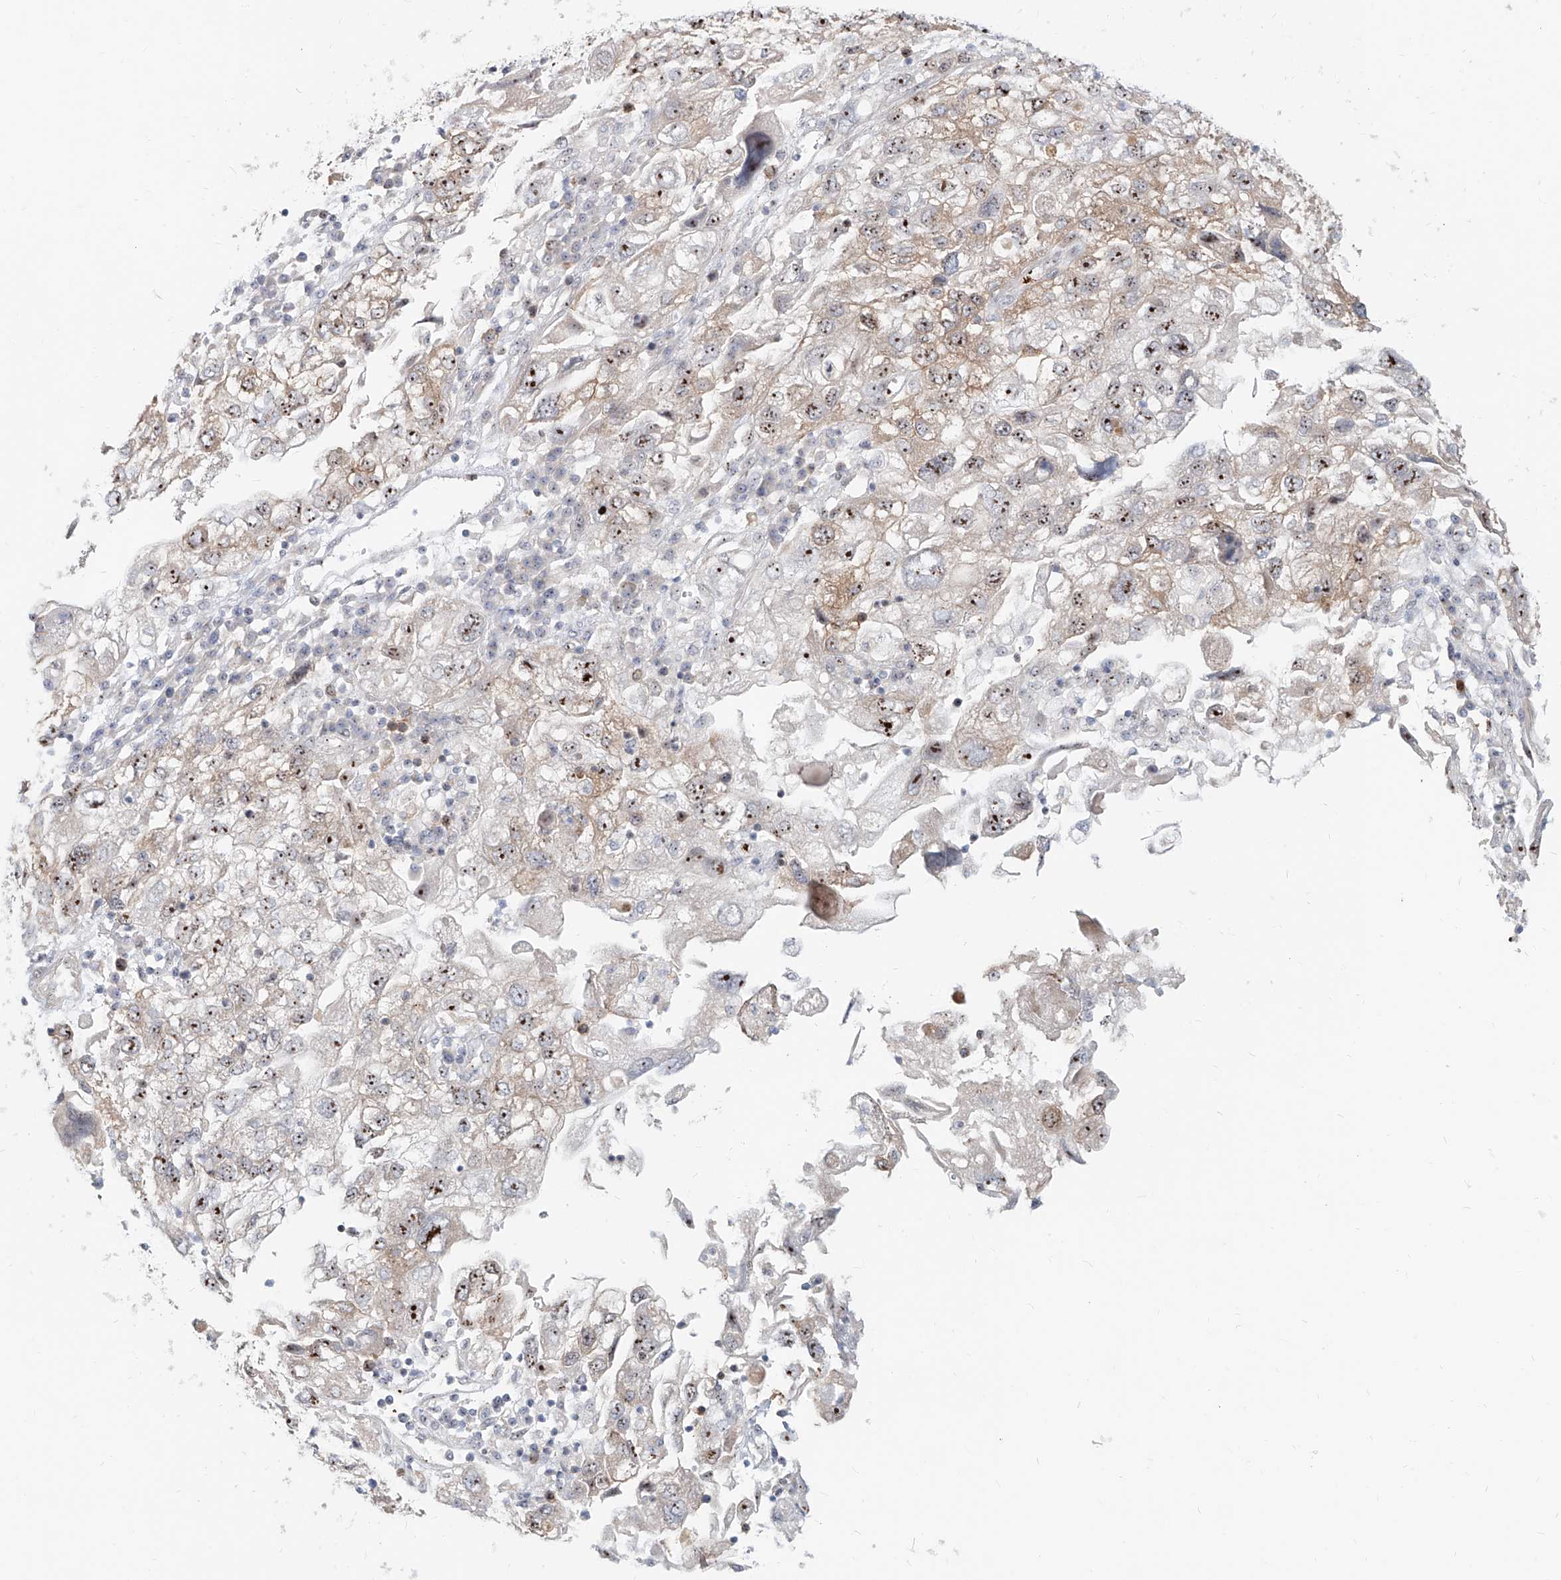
{"staining": {"intensity": "strong", "quantity": ">75%", "location": "nuclear"}, "tissue": "endometrial cancer", "cell_type": "Tumor cells", "image_type": "cancer", "snomed": [{"axis": "morphology", "description": "Adenocarcinoma, NOS"}, {"axis": "topography", "description": "Endometrium"}], "caption": "Tumor cells show strong nuclear staining in approximately >75% of cells in endometrial adenocarcinoma.", "gene": "BYSL", "patient": {"sex": "female", "age": 49}}